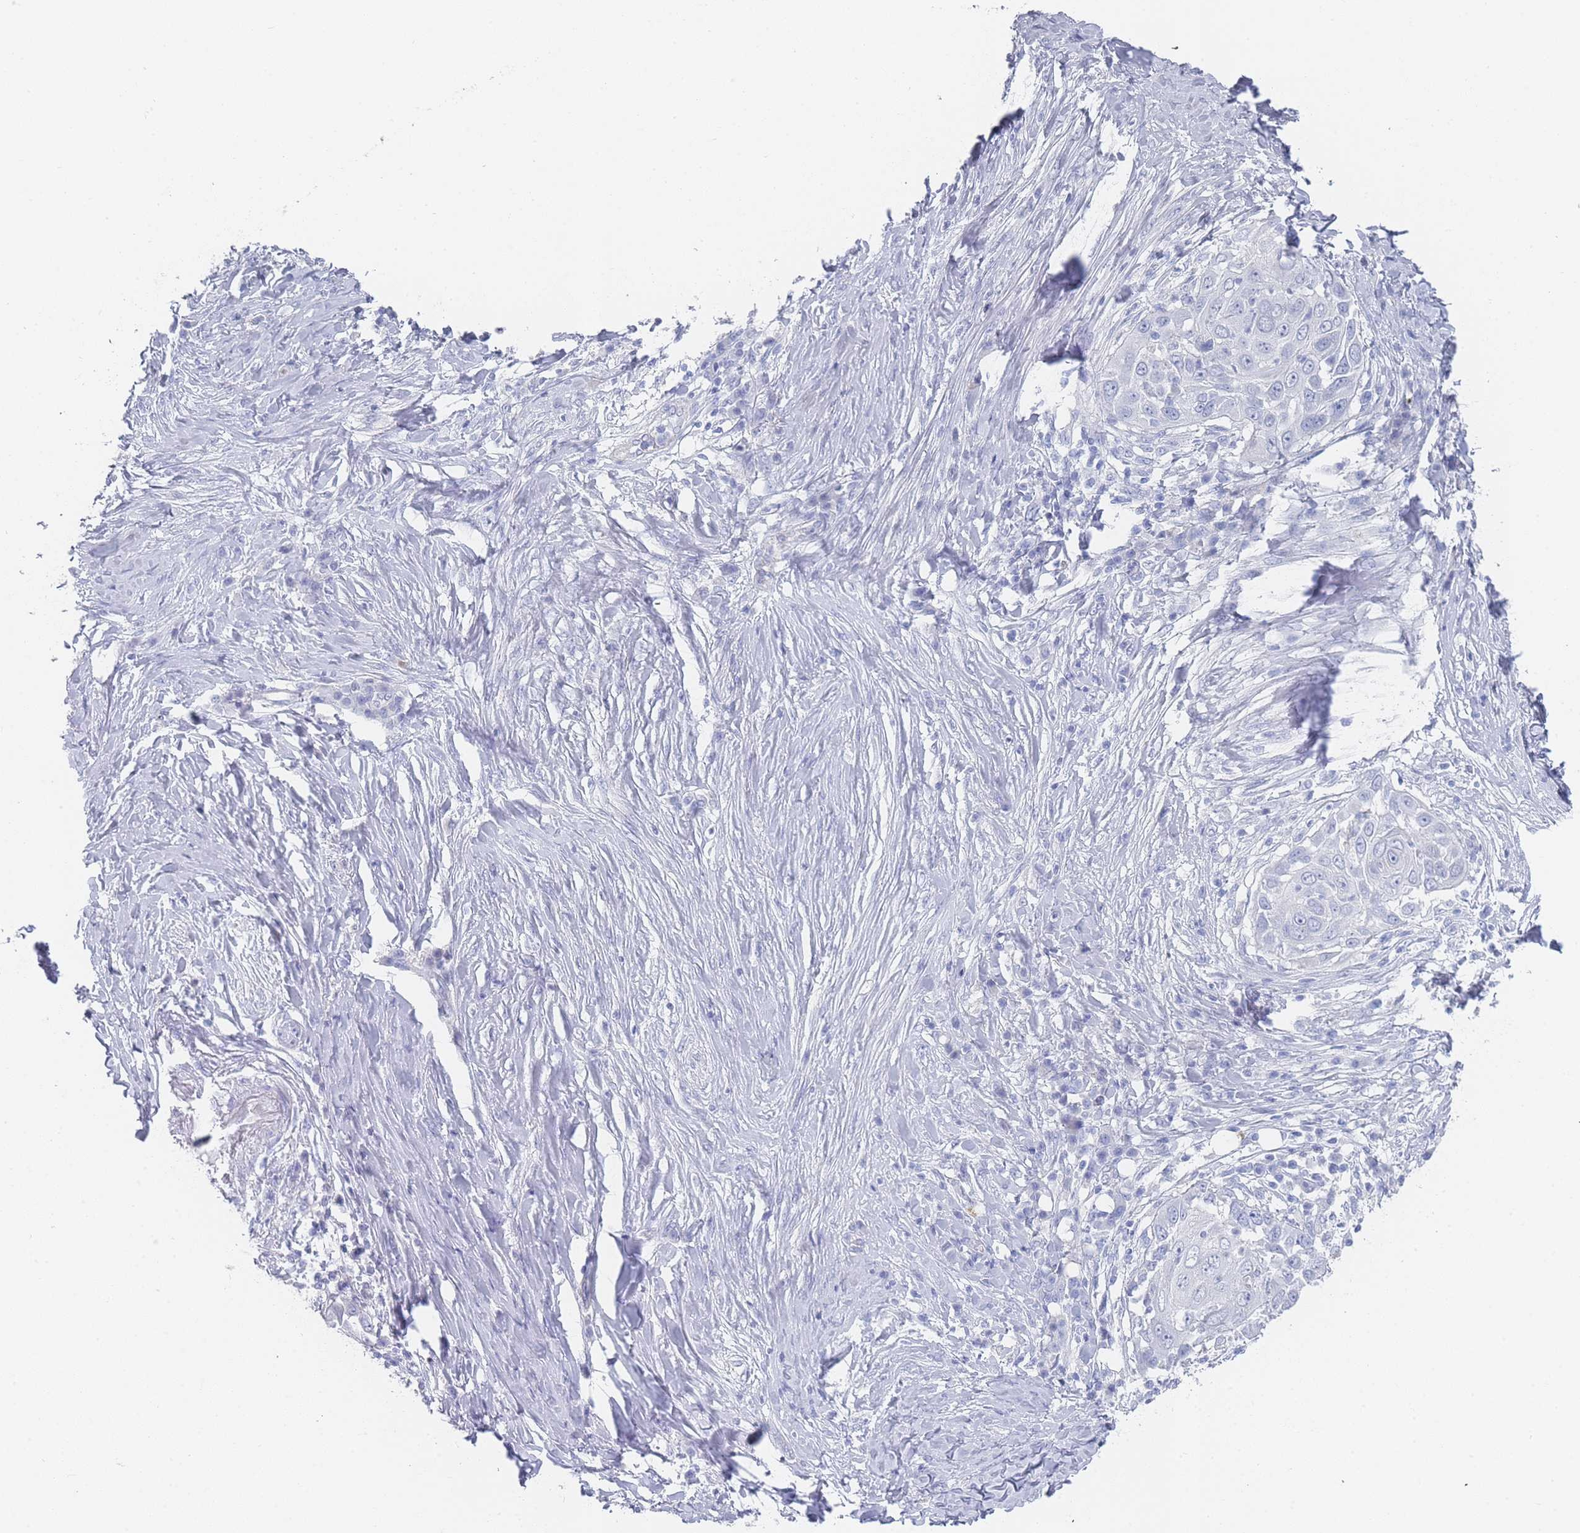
{"staining": {"intensity": "negative", "quantity": "none", "location": "none"}, "tissue": "skin cancer", "cell_type": "Tumor cells", "image_type": "cancer", "snomed": [{"axis": "morphology", "description": "Squamous cell carcinoma, NOS"}, {"axis": "topography", "description": "Skin"}], "caption": "Skin squamous cell carcinoma was stained to show a protein in brown. There is no significant expression in tumor cells.", "gene": "IMPG1", "patient": {"sex": "female", "age": 44}}